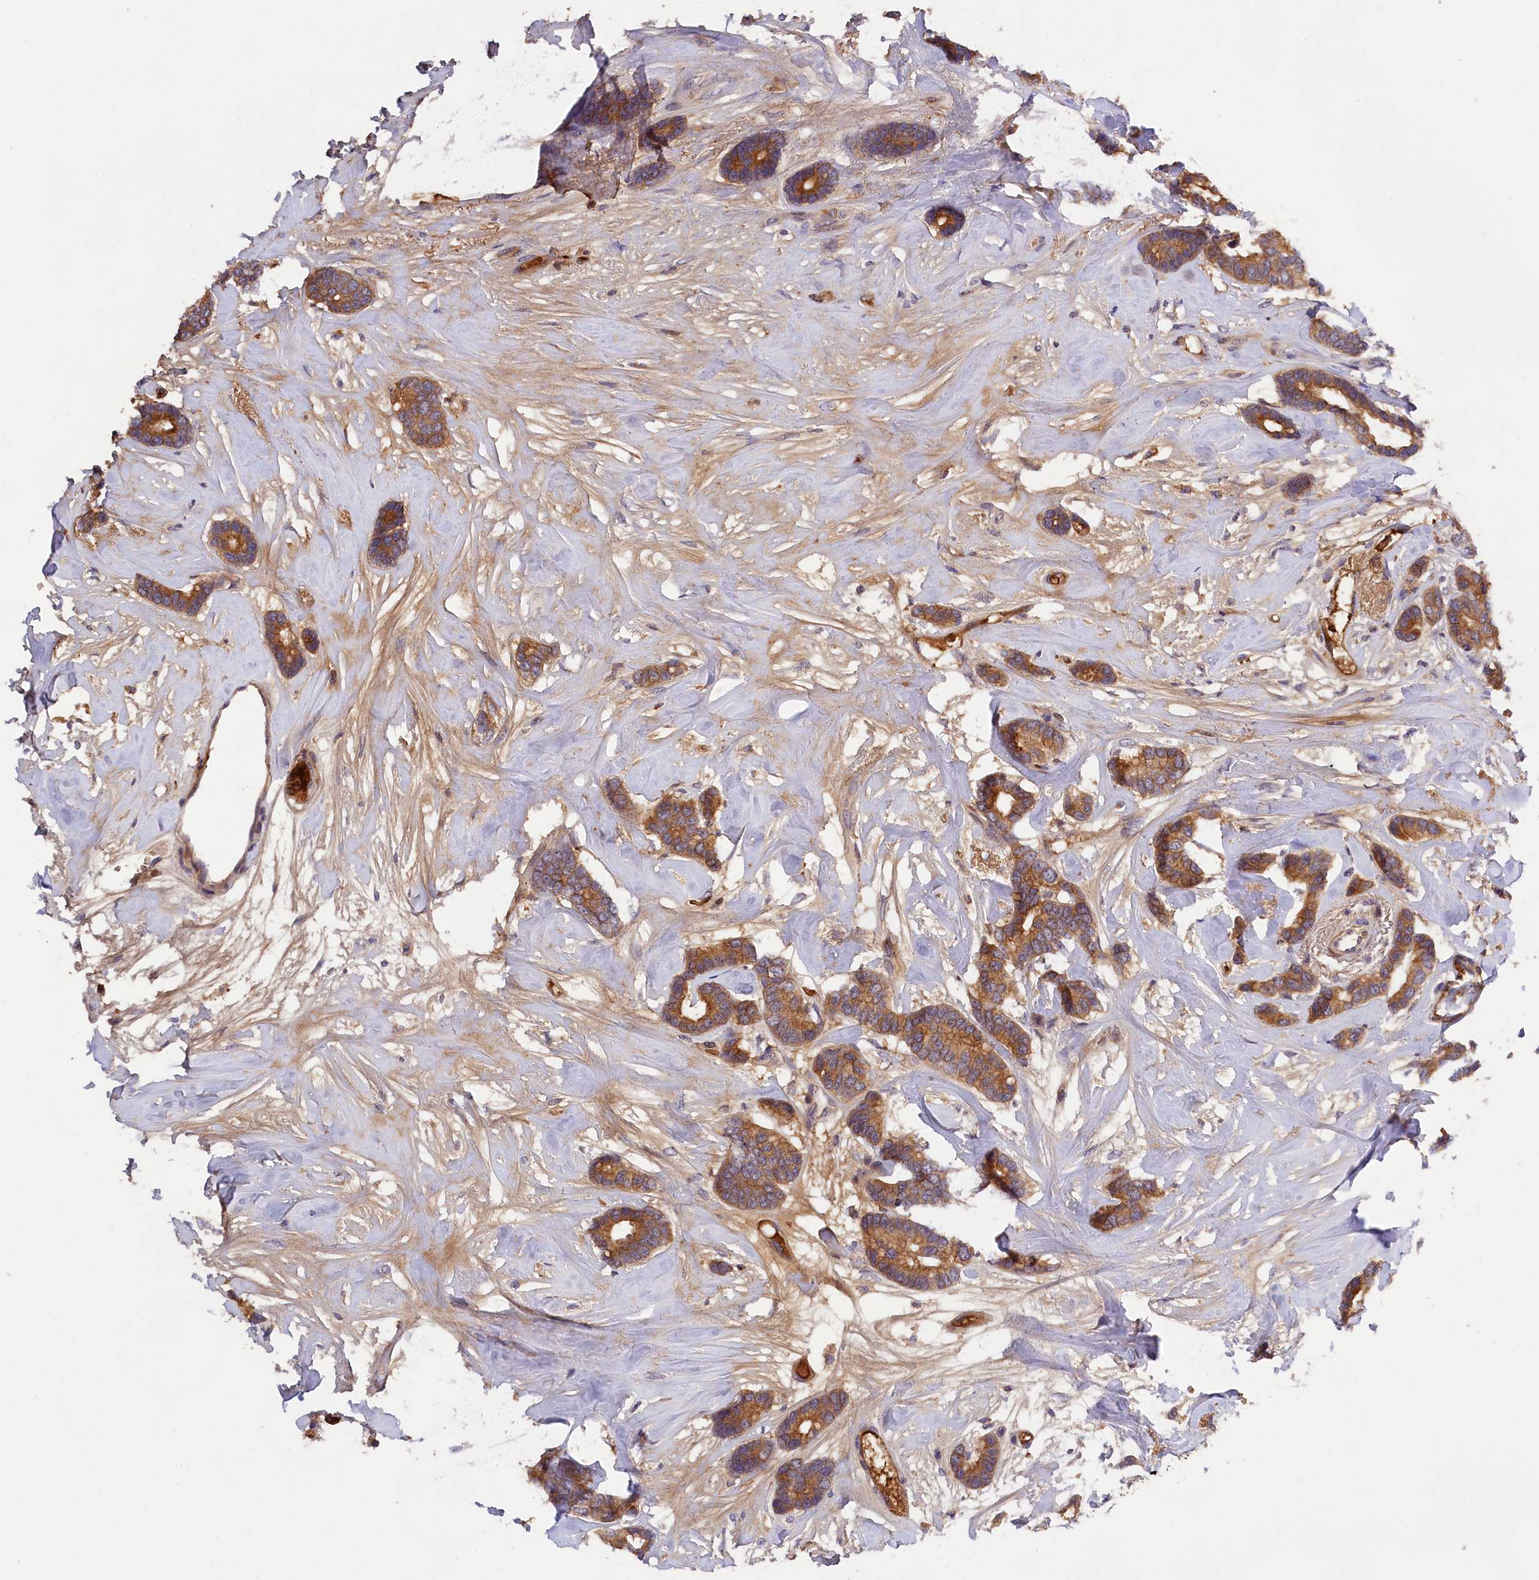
{"staining": {"intensity": "moderate", "quantity": ">75%", "location": "cytoplasmic/membranous"}, "tissue": "breast cancer", "cell_type": "Tumor cells", "image_type": "cancer", "snomed": [{"axis": "morphology", "description": "Duct carcinoma"}, {"axis": "topography", "description": "Breast"}], "caption": "Moderate cytoplasmic/membranous expression is present in about >75% of tumor cells in intraductal carcinoma (breast). (brown staining indicates protein expression, while blue staining denotes nuclei).", "gene": "PHAF1", "patient": {"sex": "female", "age": 87}}